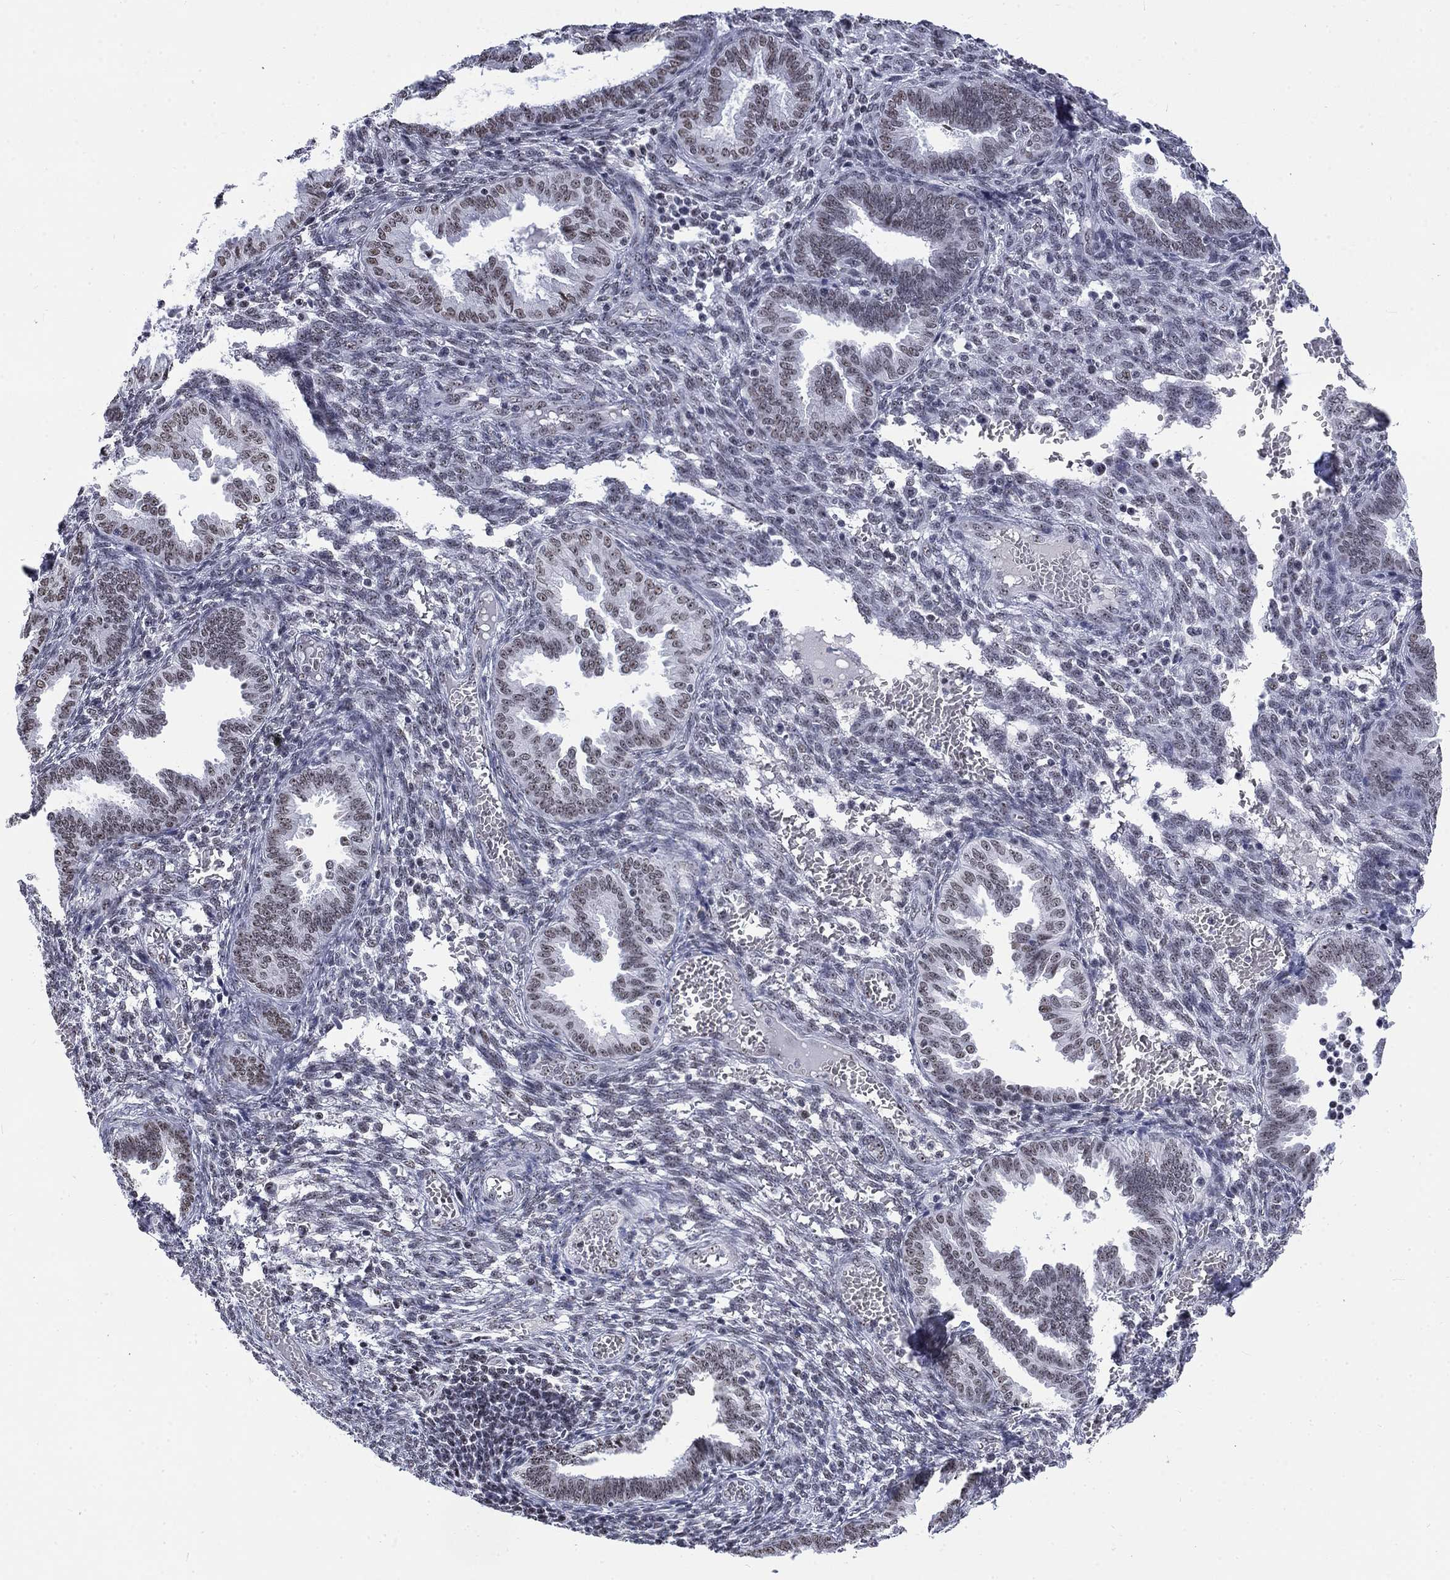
{"staining": {"intensity": "negative", "quantity": "none", "location": "none"}, "tissue": "endometrium", "cell_type": "Cells in endometrial stroma", "image_type": "normal", "snomed": [{"axis": "morphology", "description": "Normal tissue, NOS"}, {"axis": "topography", "description": "Endometrium"}], "caption": "The micrograph demonstrates no significant positivity in cells in endometrial stroma of endometrium. The staining was performed using DAB (3,3'-diaminobenzidine) to visualize the protein expression in brown, while the nuclei were stained in blue with hematoxylin (Magnification: 20x).", "gene": "CSRNP3", "patient": {"sex": "female", "age": 42}}